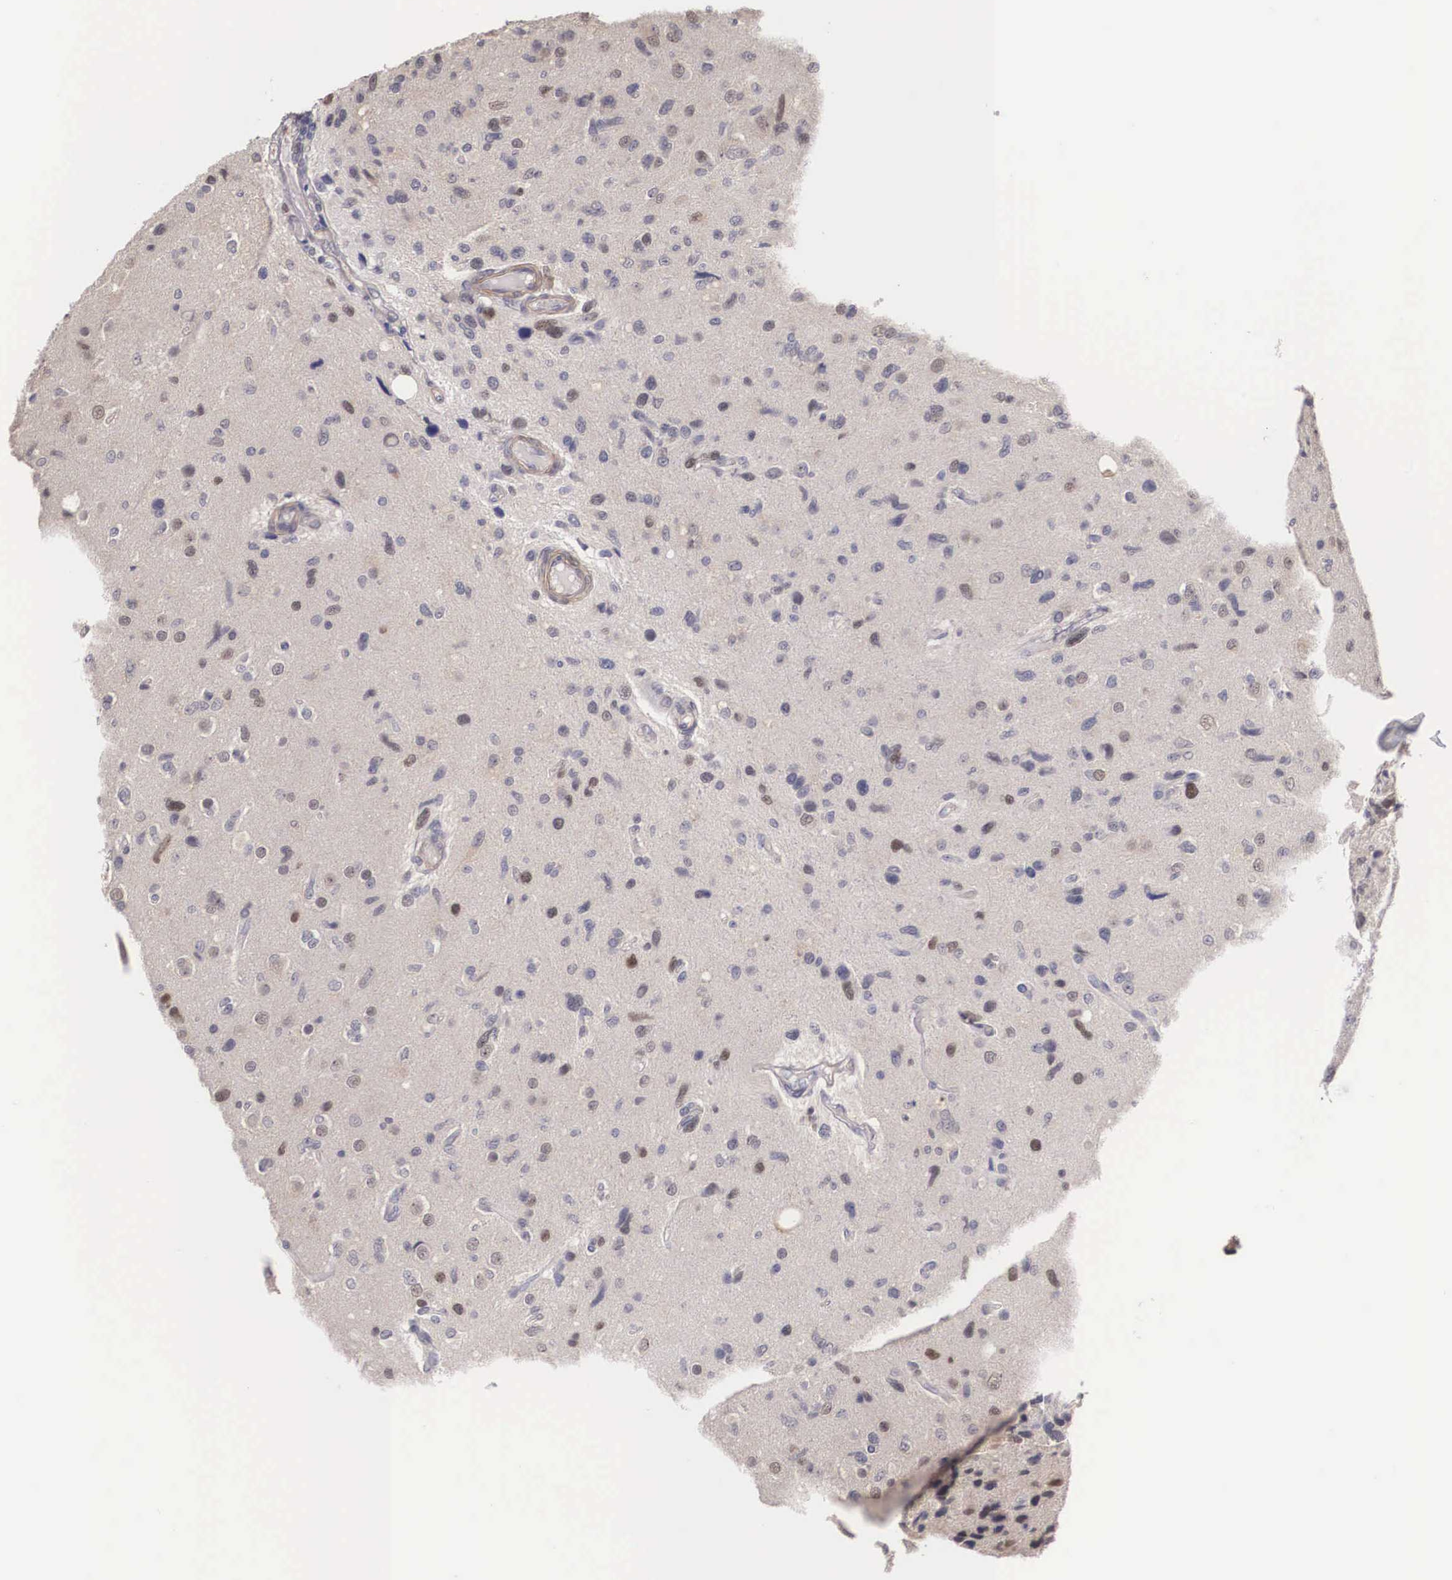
{"staining": {"intensity": "weak", "quantity": "<25%", "location": "nuclear"}, "tissue": "glioma", "cell_type": "Tumor cells", "image_type": "cancer", "snomed": [{"axis": "morphology", "description": "Glioma, malignant, High grade"}, {"axis": "topography", "description": "Brain"}], "caption": "Histopathology image shows no significant protein staining in tumor cells of high-grade glioma (malignant). (Stains: DAB (3,3'-diaminobenzidine) IHC with hematoxylin counter stain, Microscopy: brightfield microscopy at high magnification).", "gene": "ENOX2", "patient": {"sex": "male", "age": 77}}